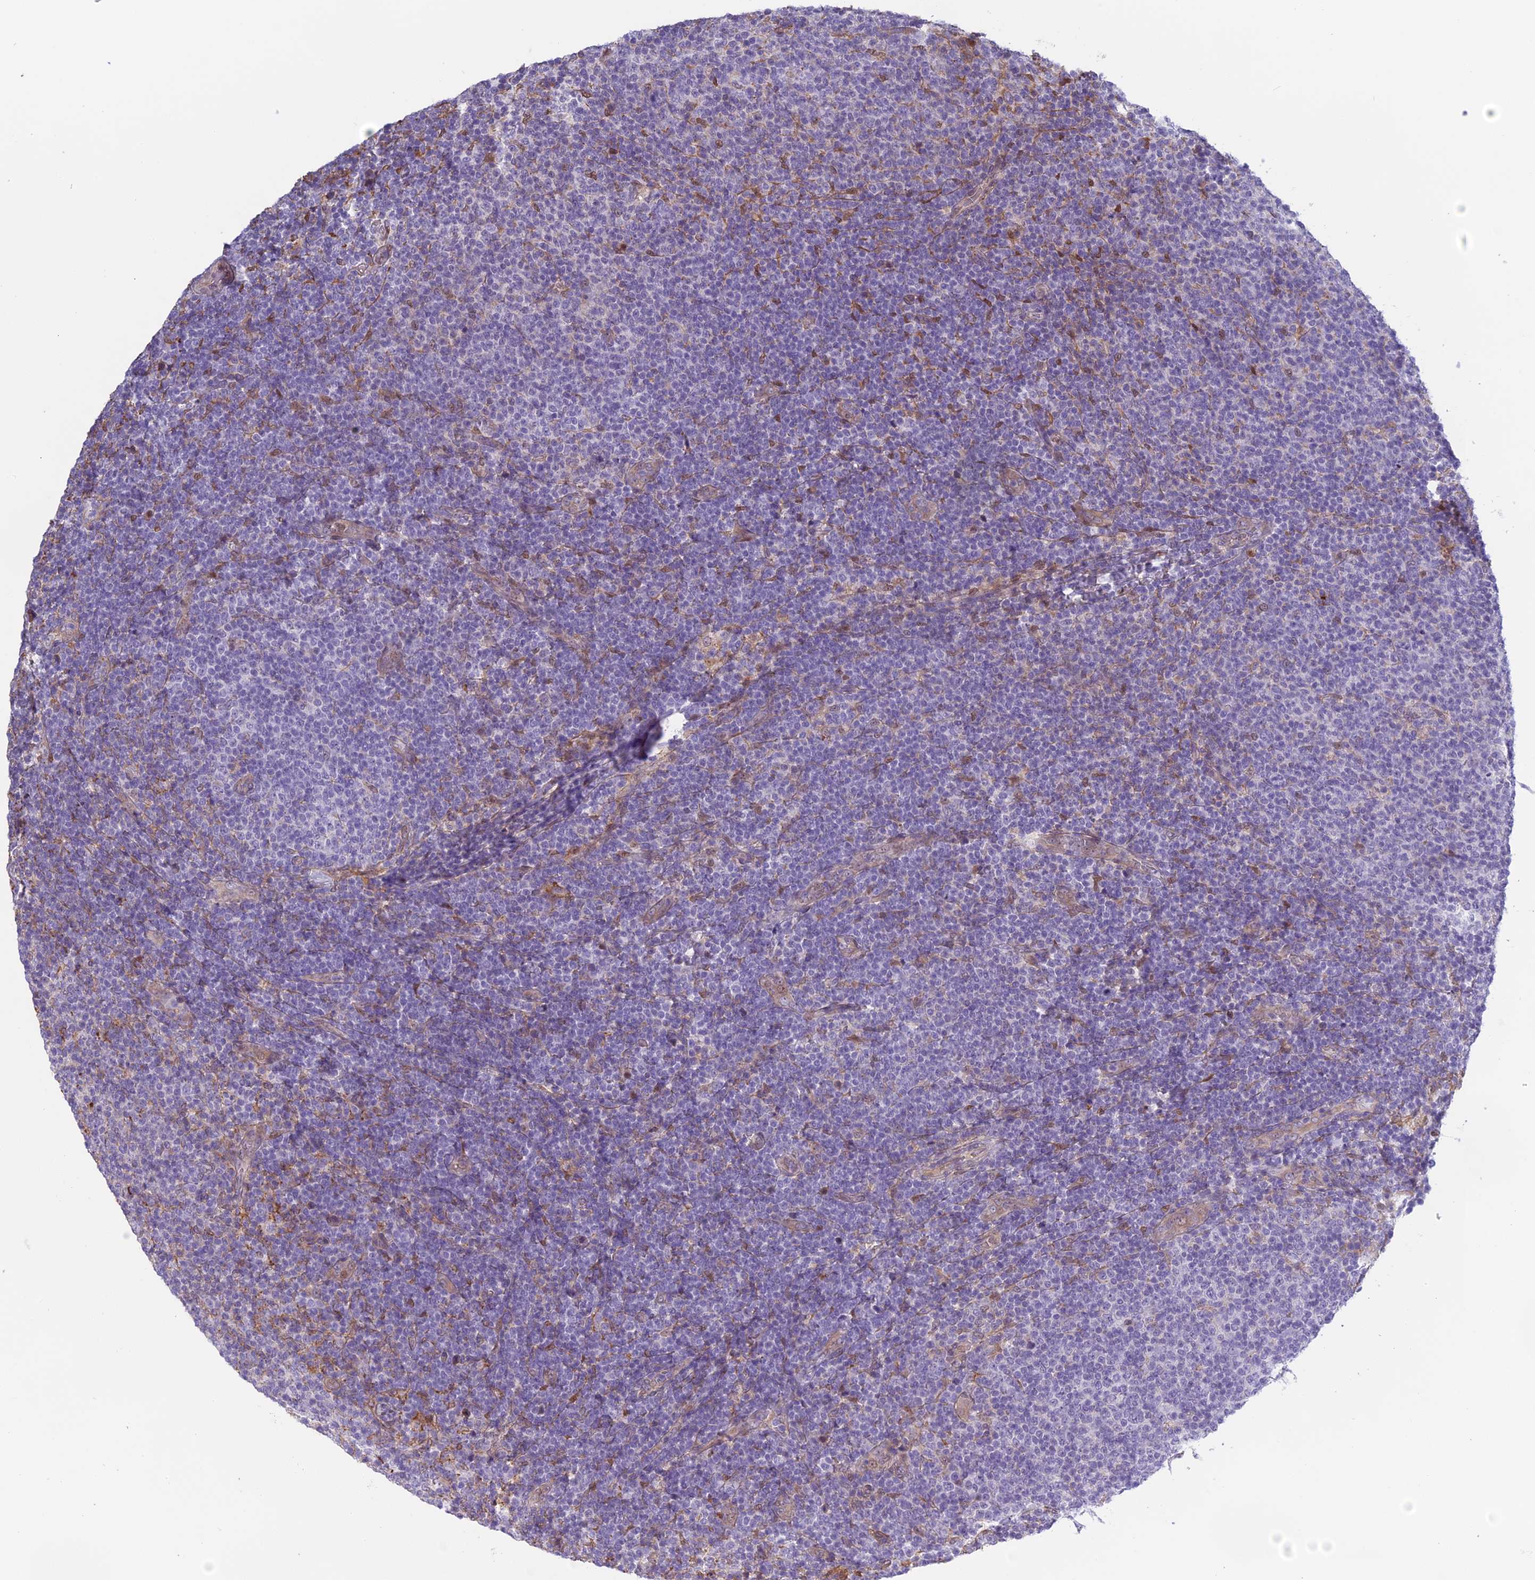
{"staining": {"intensity": "negative", "quantity": "none", "location": "none"}, "tissue": "lymphoma", "cell_type": "Tumor cells", "image_type": "cancer", "snomed": [{"axis": "morphology", "description": "Malignant lymphoma, non-Hodgkin's type, Low grade"}, {"axis": "topography", "description": "Lymph node"}], "caption": "The histopathology image shows no staining of tumor cells in low-grade malignant lymphoma, non-Hodgkin's type.", "gene": "TMEM255B", "patient": {"sex": "male", "age": 66}}